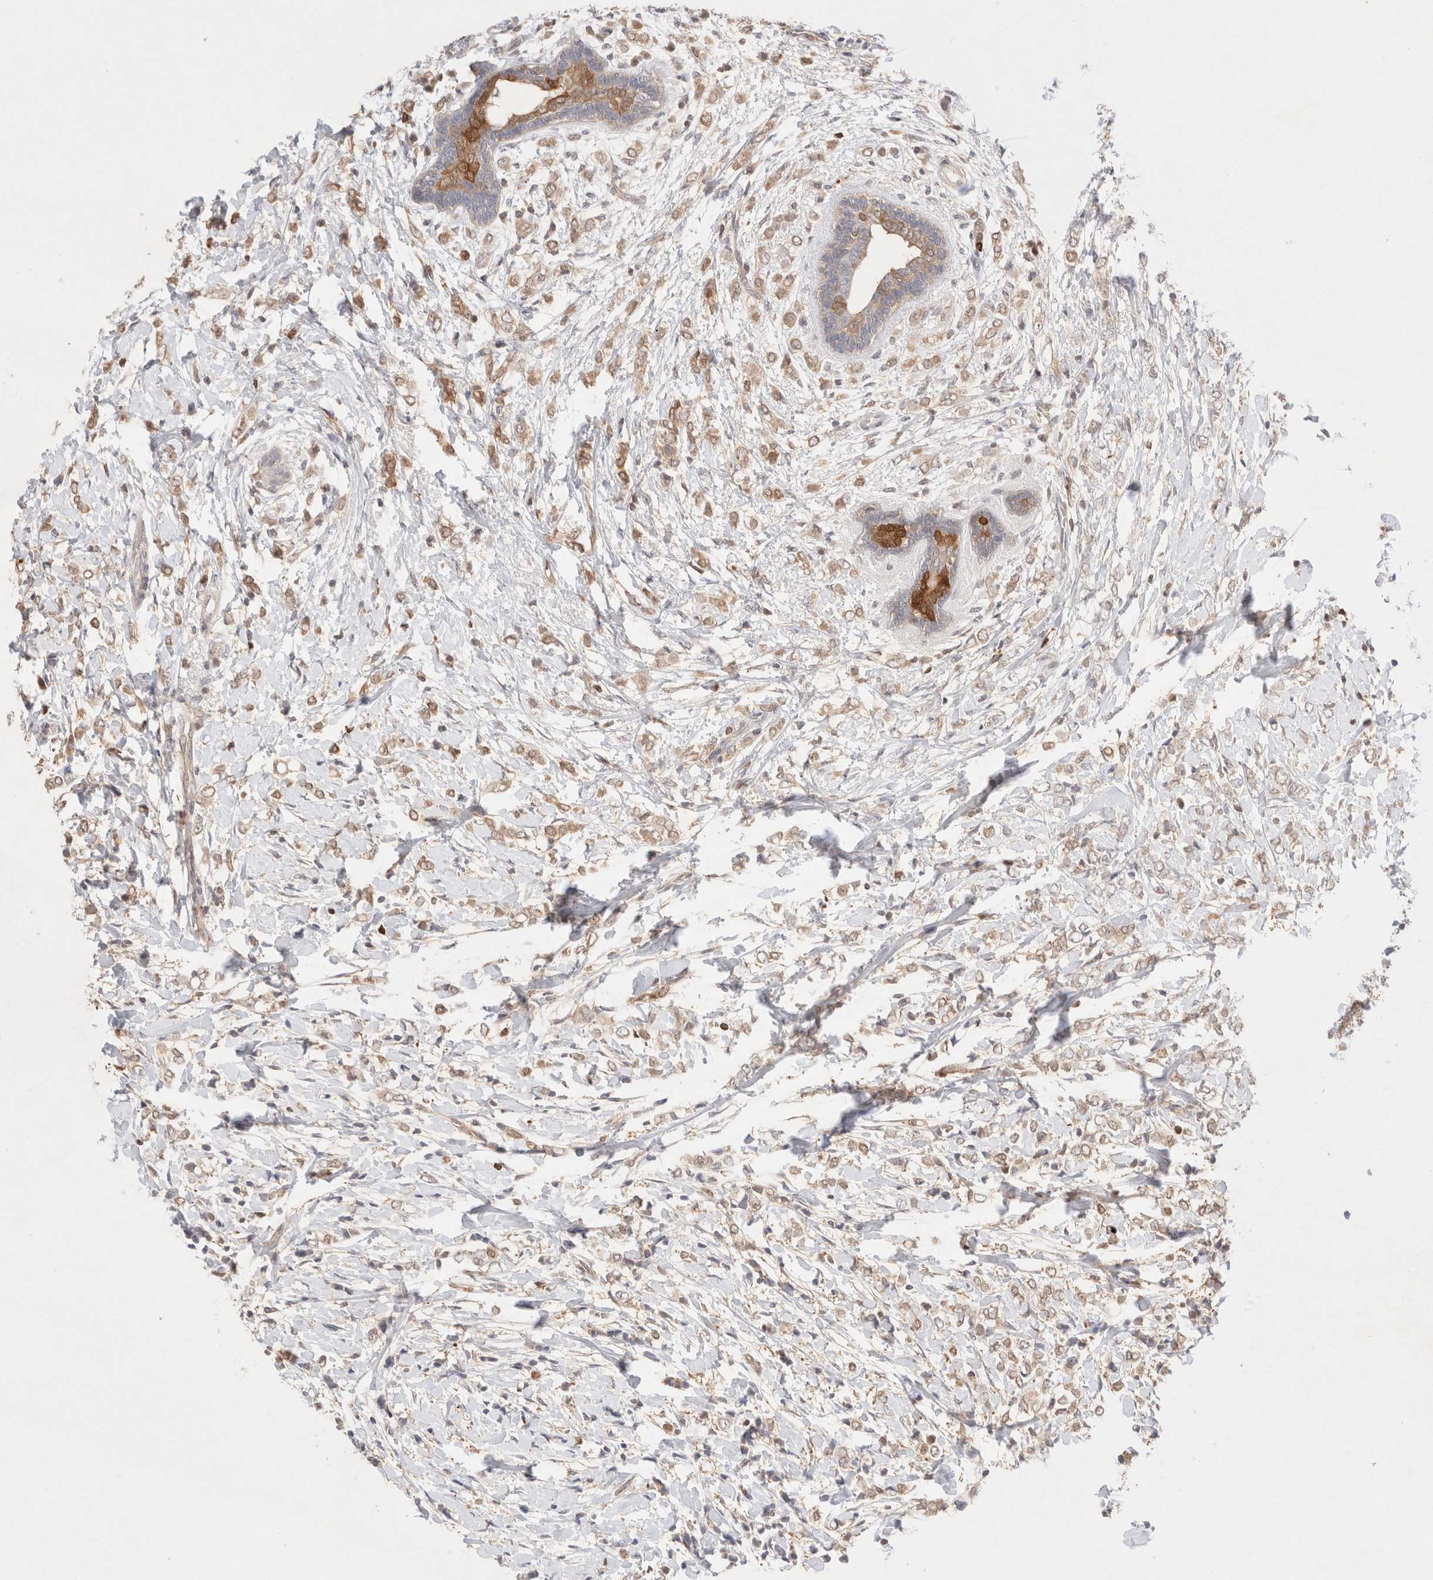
{"staining": {"intensity": "weak", "quantity": "25%-75%", "location": "cytoplasmic/membranous"}, "tissue": "breast cancer", "cell_type": "Tumor cells", "image_type": "cancer", "snomed": [{"axis": "morphology", "description": "Normal tissue, NOS"}, {"axis": "morphology", "description": "Lobular carcinoma"}, {"axis": "topography", "description": "Breast"}], "caption": "Protein staining displays weak cytoplasmic/membranous expression in approximately 25%-75% of tumor cells in lobular carcinoma (breast). Using DAB (3,3'-diaminobenzidine) (brown) and hematoxylin (blue) stains, captured at high magnification using brightfield microscopy.", "gene": "STARD10", "patient": {"sex": "female", "age": 47}}